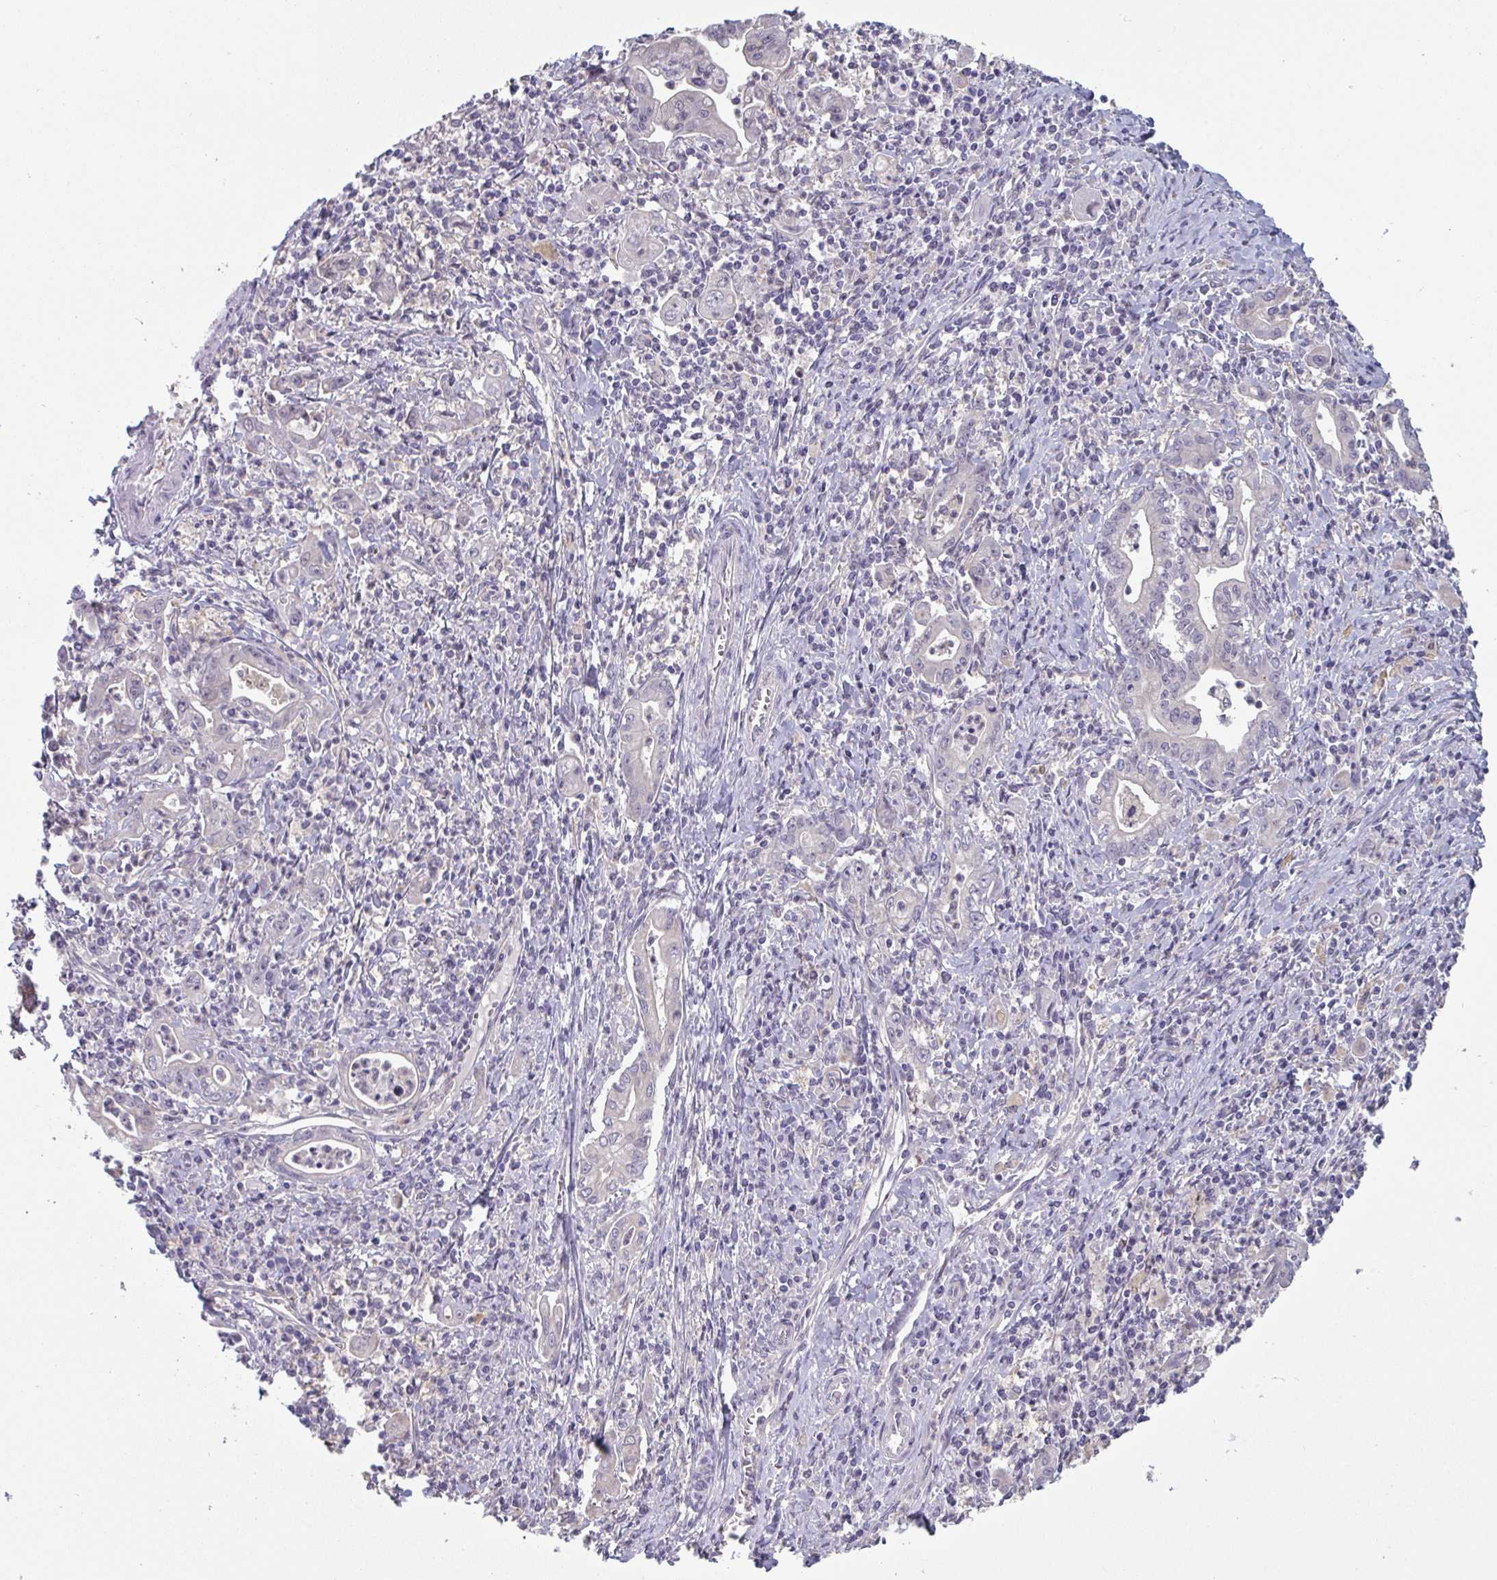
{"staining": {"intensity": "negative", "quantity": "none", "location": "none"}, "tissue": "stomach cancer", "cell_type": "Tumor cells", "image_type": "cancer", "snomed": [{"axis": "morphology", "description": "Adenocarcinoma, NOS"}, {"axis": "topography", "description": "Stomach, upper"}], "caption": "Stomach cancer stained for a protein using immunohistochemistry (IHC) shows no staining tumor cells.", "gene": "PTPRD", "patient": {"sex": "female", "age": 79}}